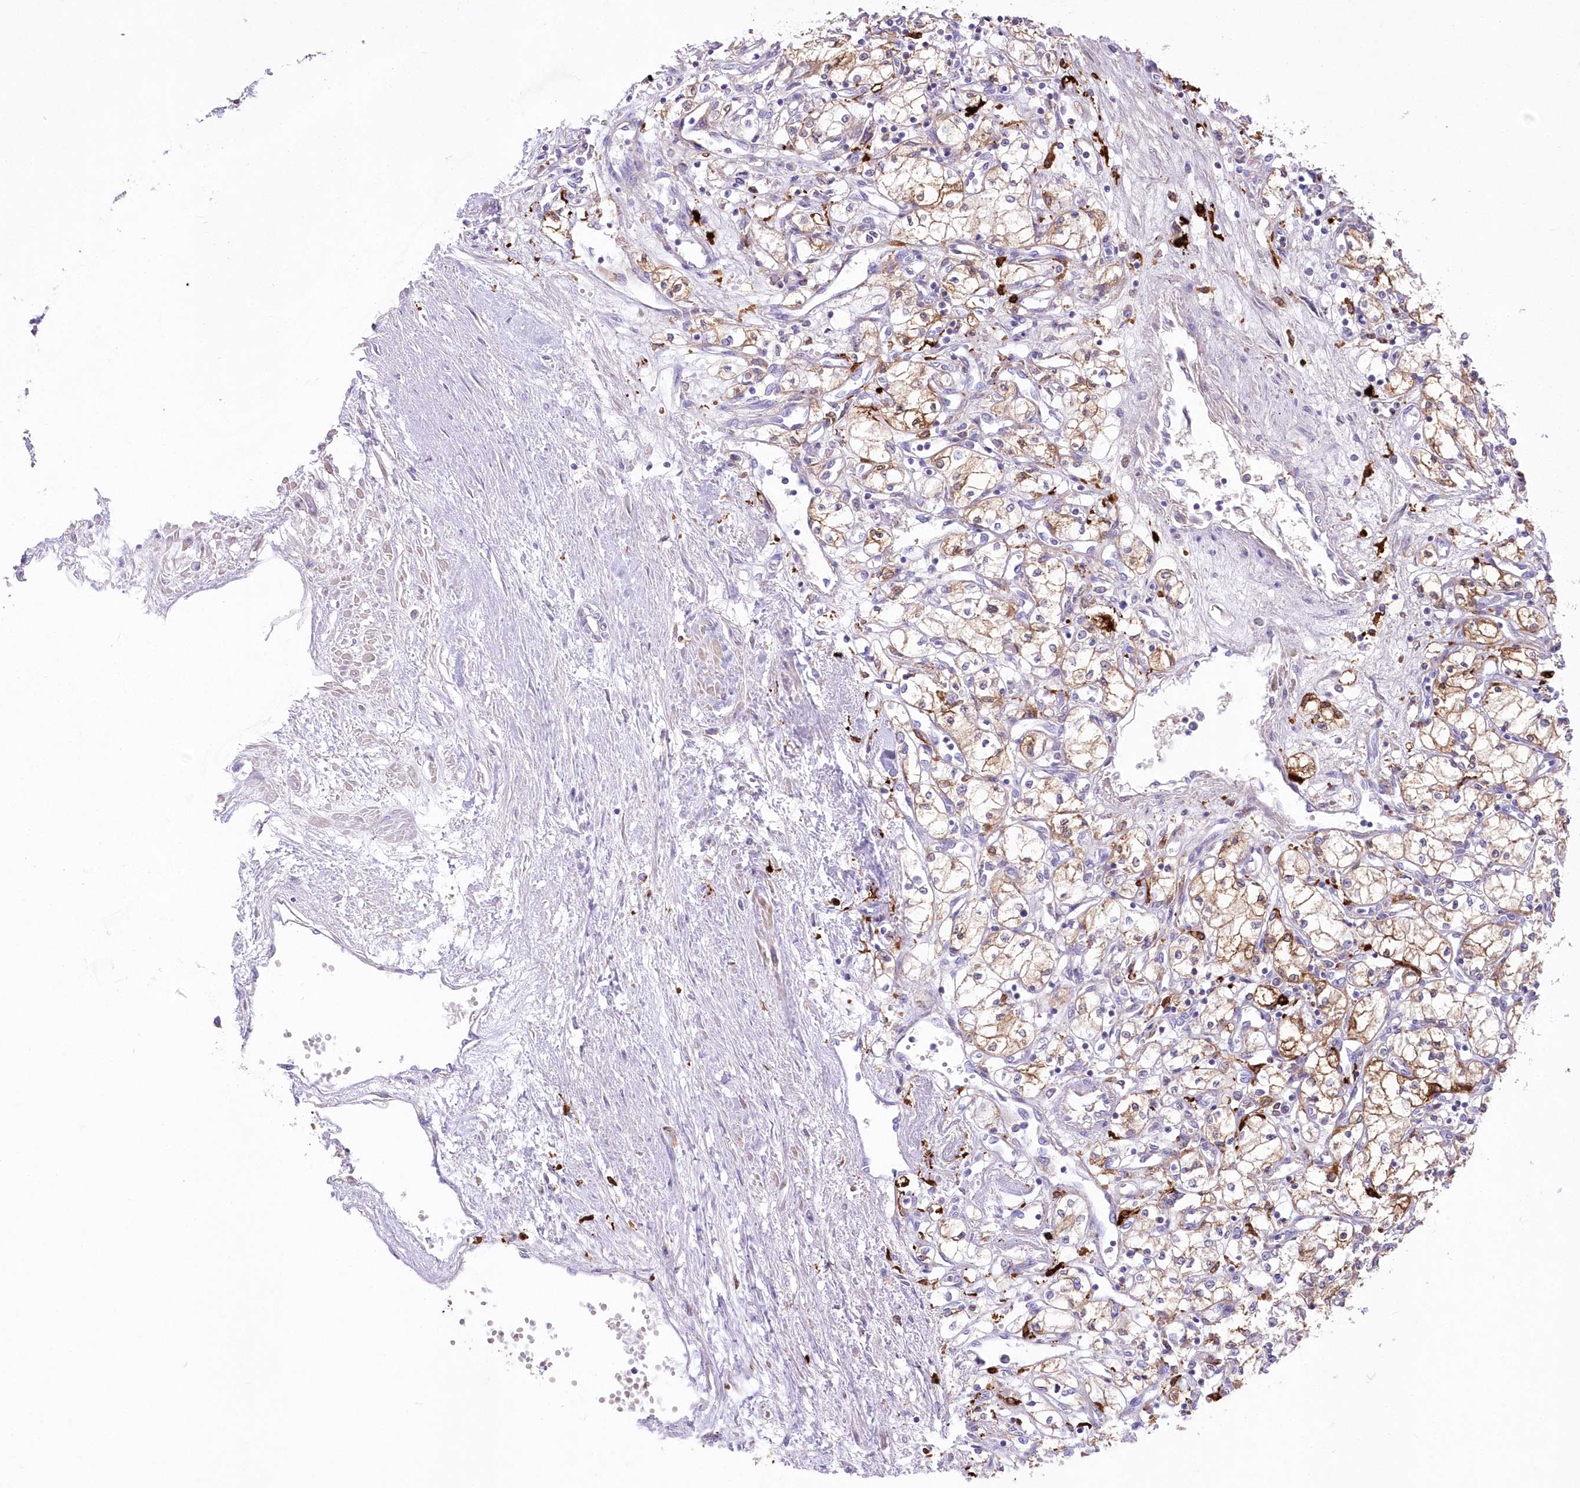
{"staining": {"intensity": "moderate", "quantity": ">75%", "location": "cytoplasmic/membranous"}, "tissue": "renal cancer", "cell_type": "Tumor cells", "image_type": "cancer", "snomed": [{"axis": "morphology", "description": "Adenocarcinoma, NOS"}, {"axis": "topography", "description": "Kidney"}], "caption": "An image showing moderate cytoplasmic/membranous expression in about >75% of tumor cells in renal adenocarcinoma, as visualized by brown immunohistochemical staining.", "gene": "DNAJC19", "patient": {"sex": "male", "age": 59}}